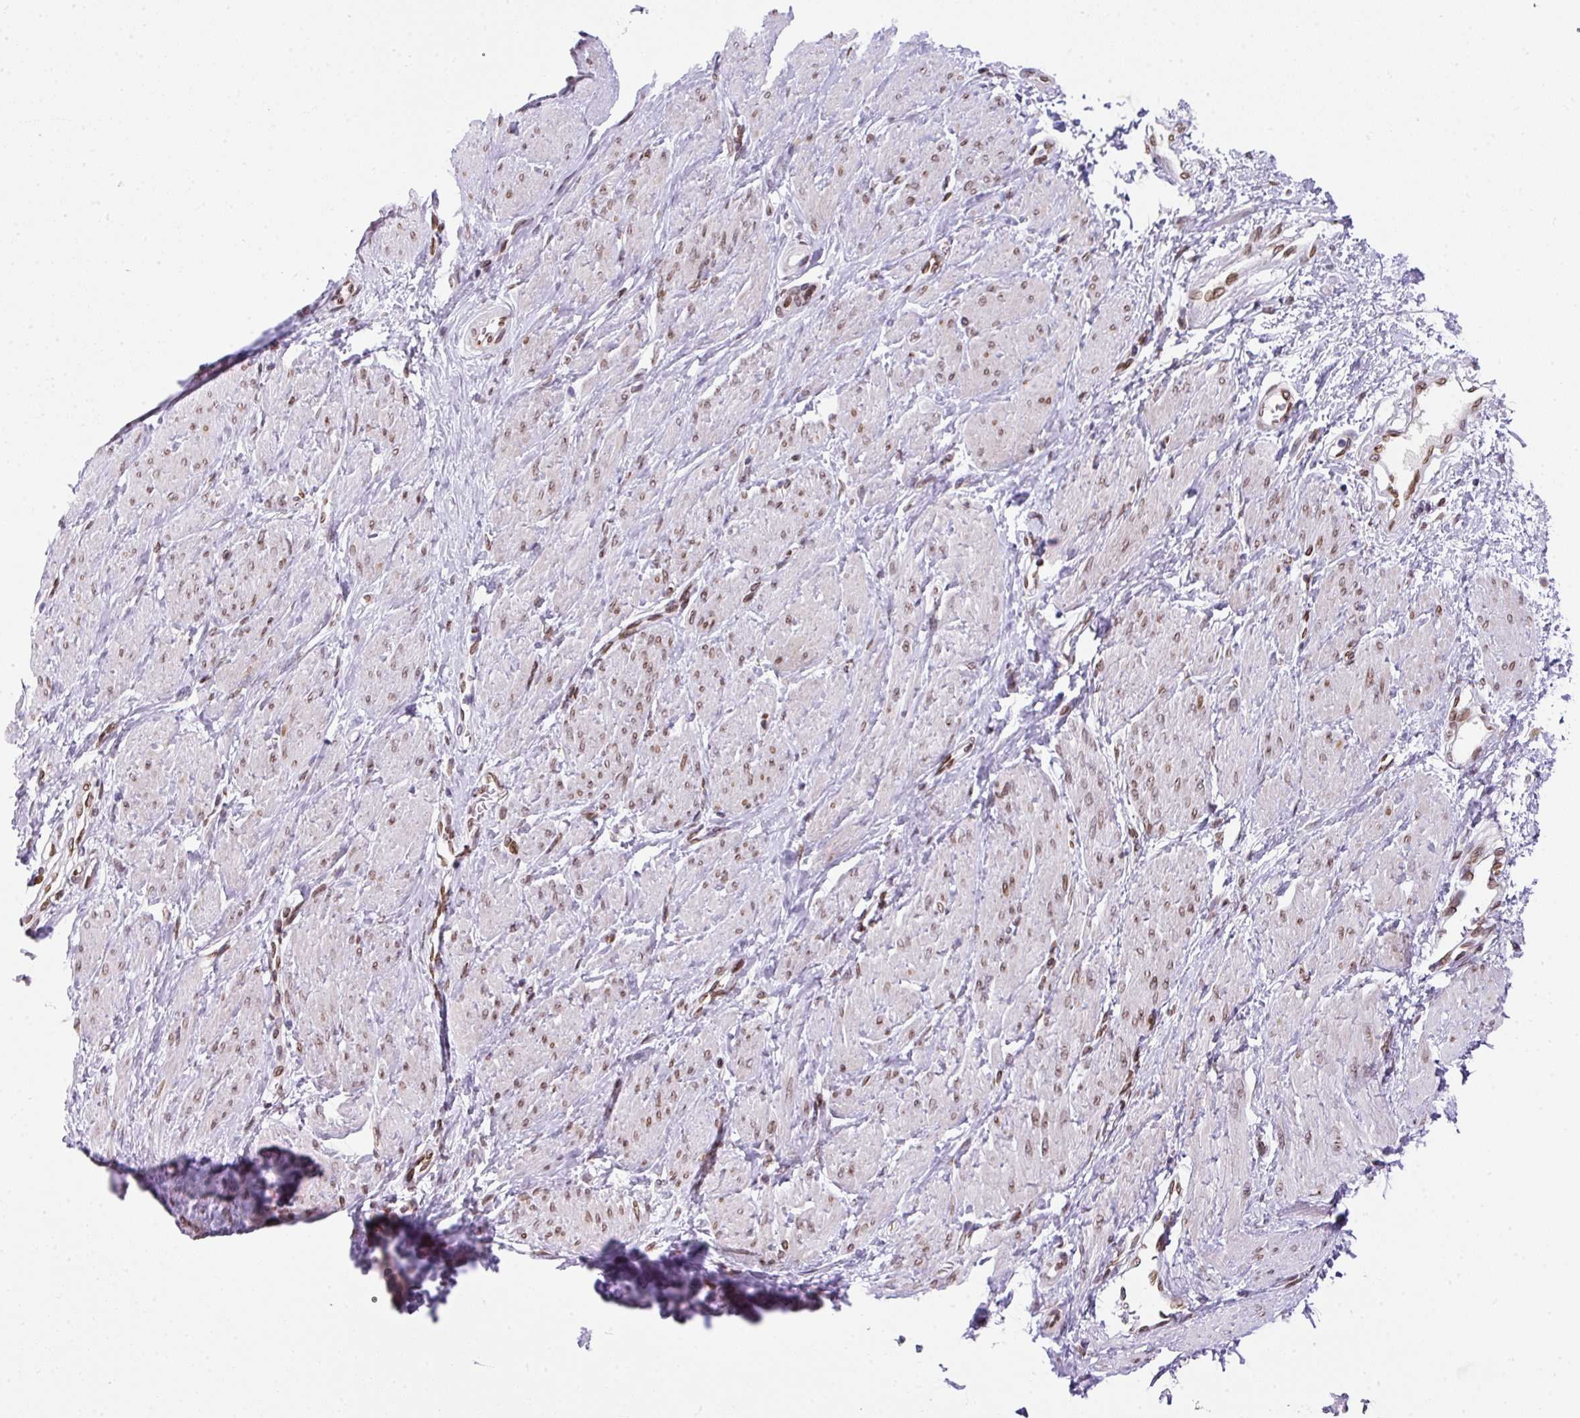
{"staining": {"intensity": "moderate", "quantity": "25%-75%", "location": "cytoplasmic/membranous,nuclear"}, "tissue": "smooth muscle", "cell_type": "Smooth muscle cells", "image_type": "normal", "snomed": [{"axis": "morphology", "description": "Normal tissue, NOS"}, {"axis": "topography", "description": "Smooth muscle"}, {"axis": "topography", "description": "Uterus"}], "caption": "A medium amount of moderate cytoplasmic/membranous,nuclear staining is identified in about 25%-75% of smooth muscle cells in unremarkable smooth muscle.", "gene": "PLK1", "patient": {"sex": "female", "age": 39}}